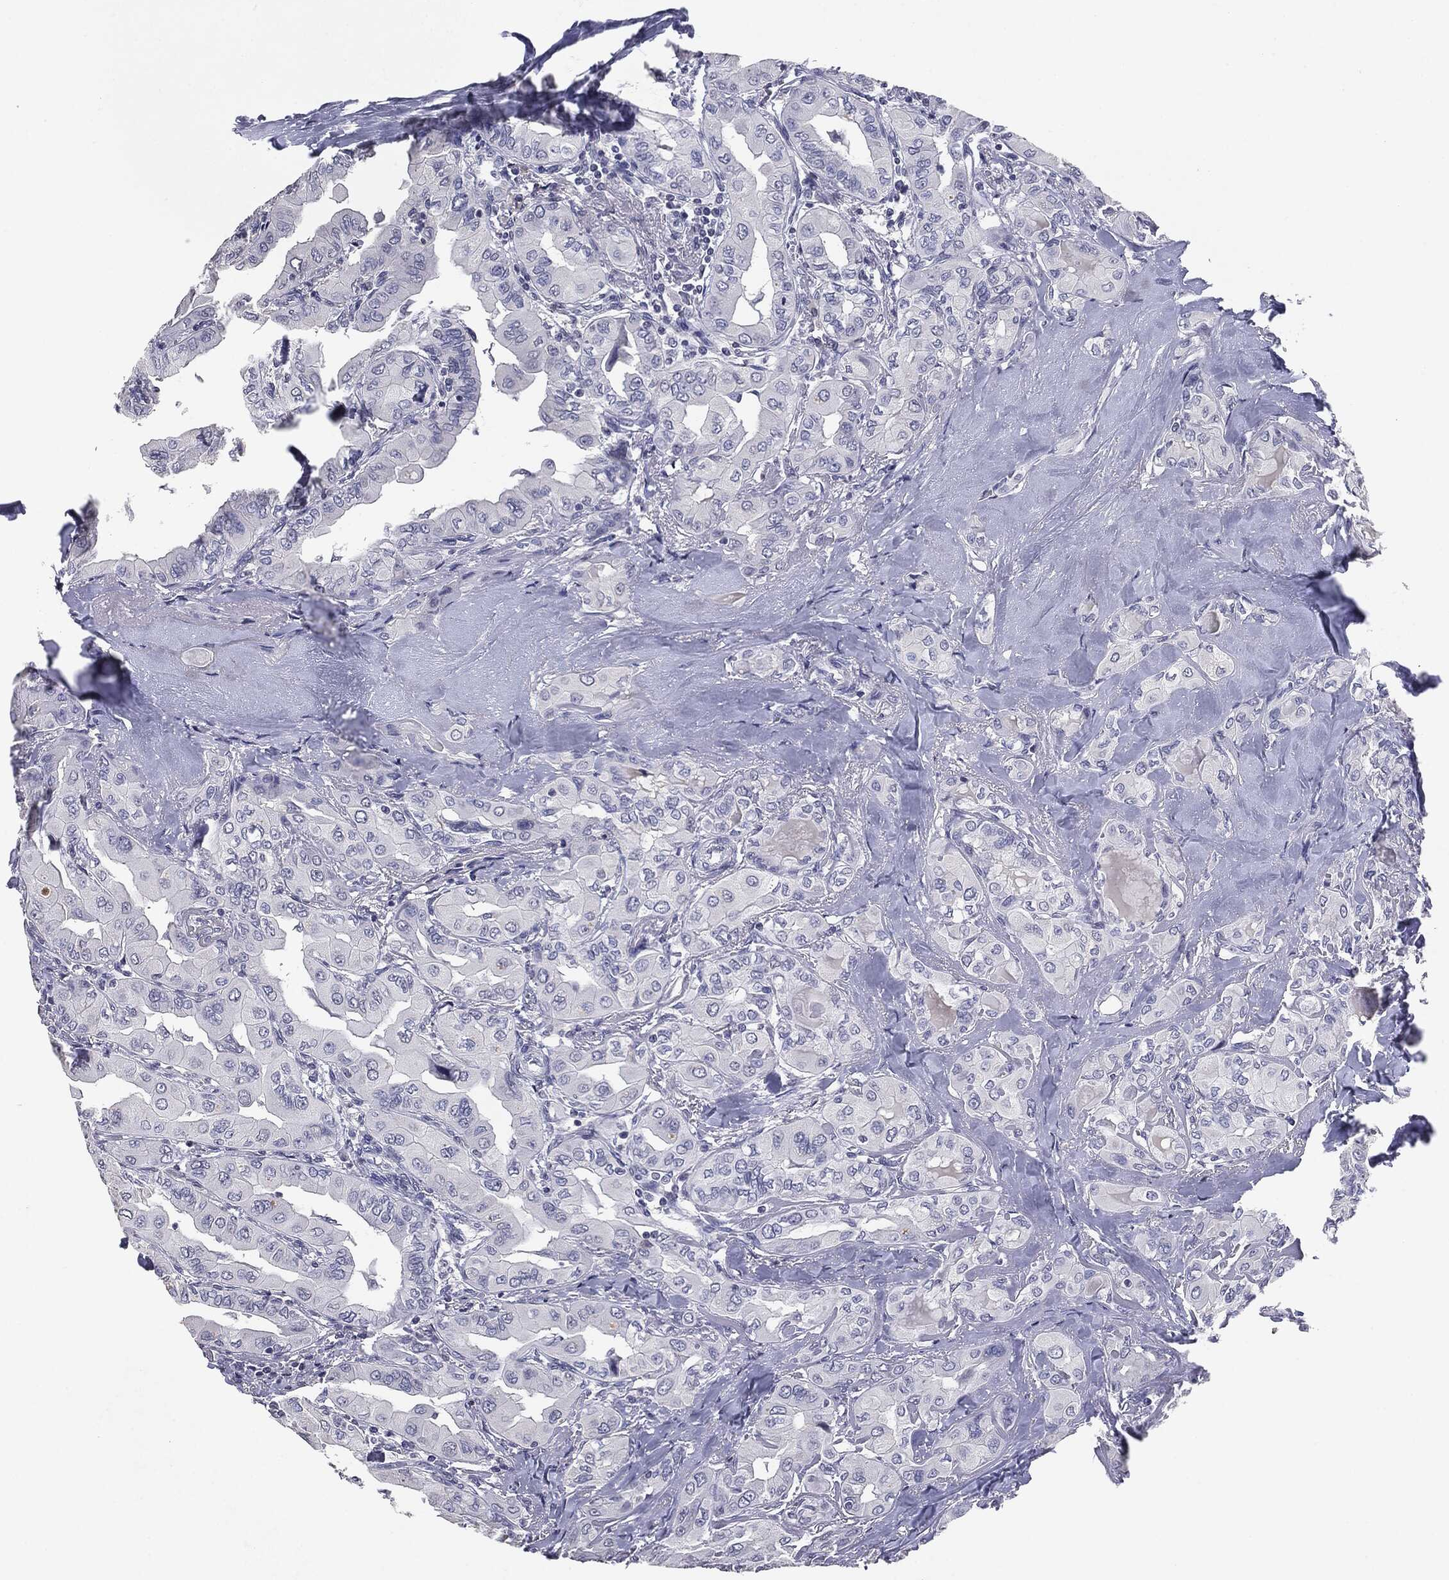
{"staining": {"intensity": "negative", "quantity": "none", "location": "none"}, "tissue": "thyroid cancer", "cell_type": "Tumor cells", "image_type": "cancer", "snomed": [{"axis": "morphology", "description": "Normal tissue, NOS"}, {"axis": "morphology", "description": "Papillary adenocarcinoma, NOS"}, {"axis": "topography", "description": "Thyroid gland"}], "caption": "Immunohistochemistry (IHC) image of human thyroid papillary adenocarcinoma stained for a protein (brown), which reveals no expression in tumor cells.", "gene": "SERPINB4", "patient": {"sex": "female", "age": 66}}